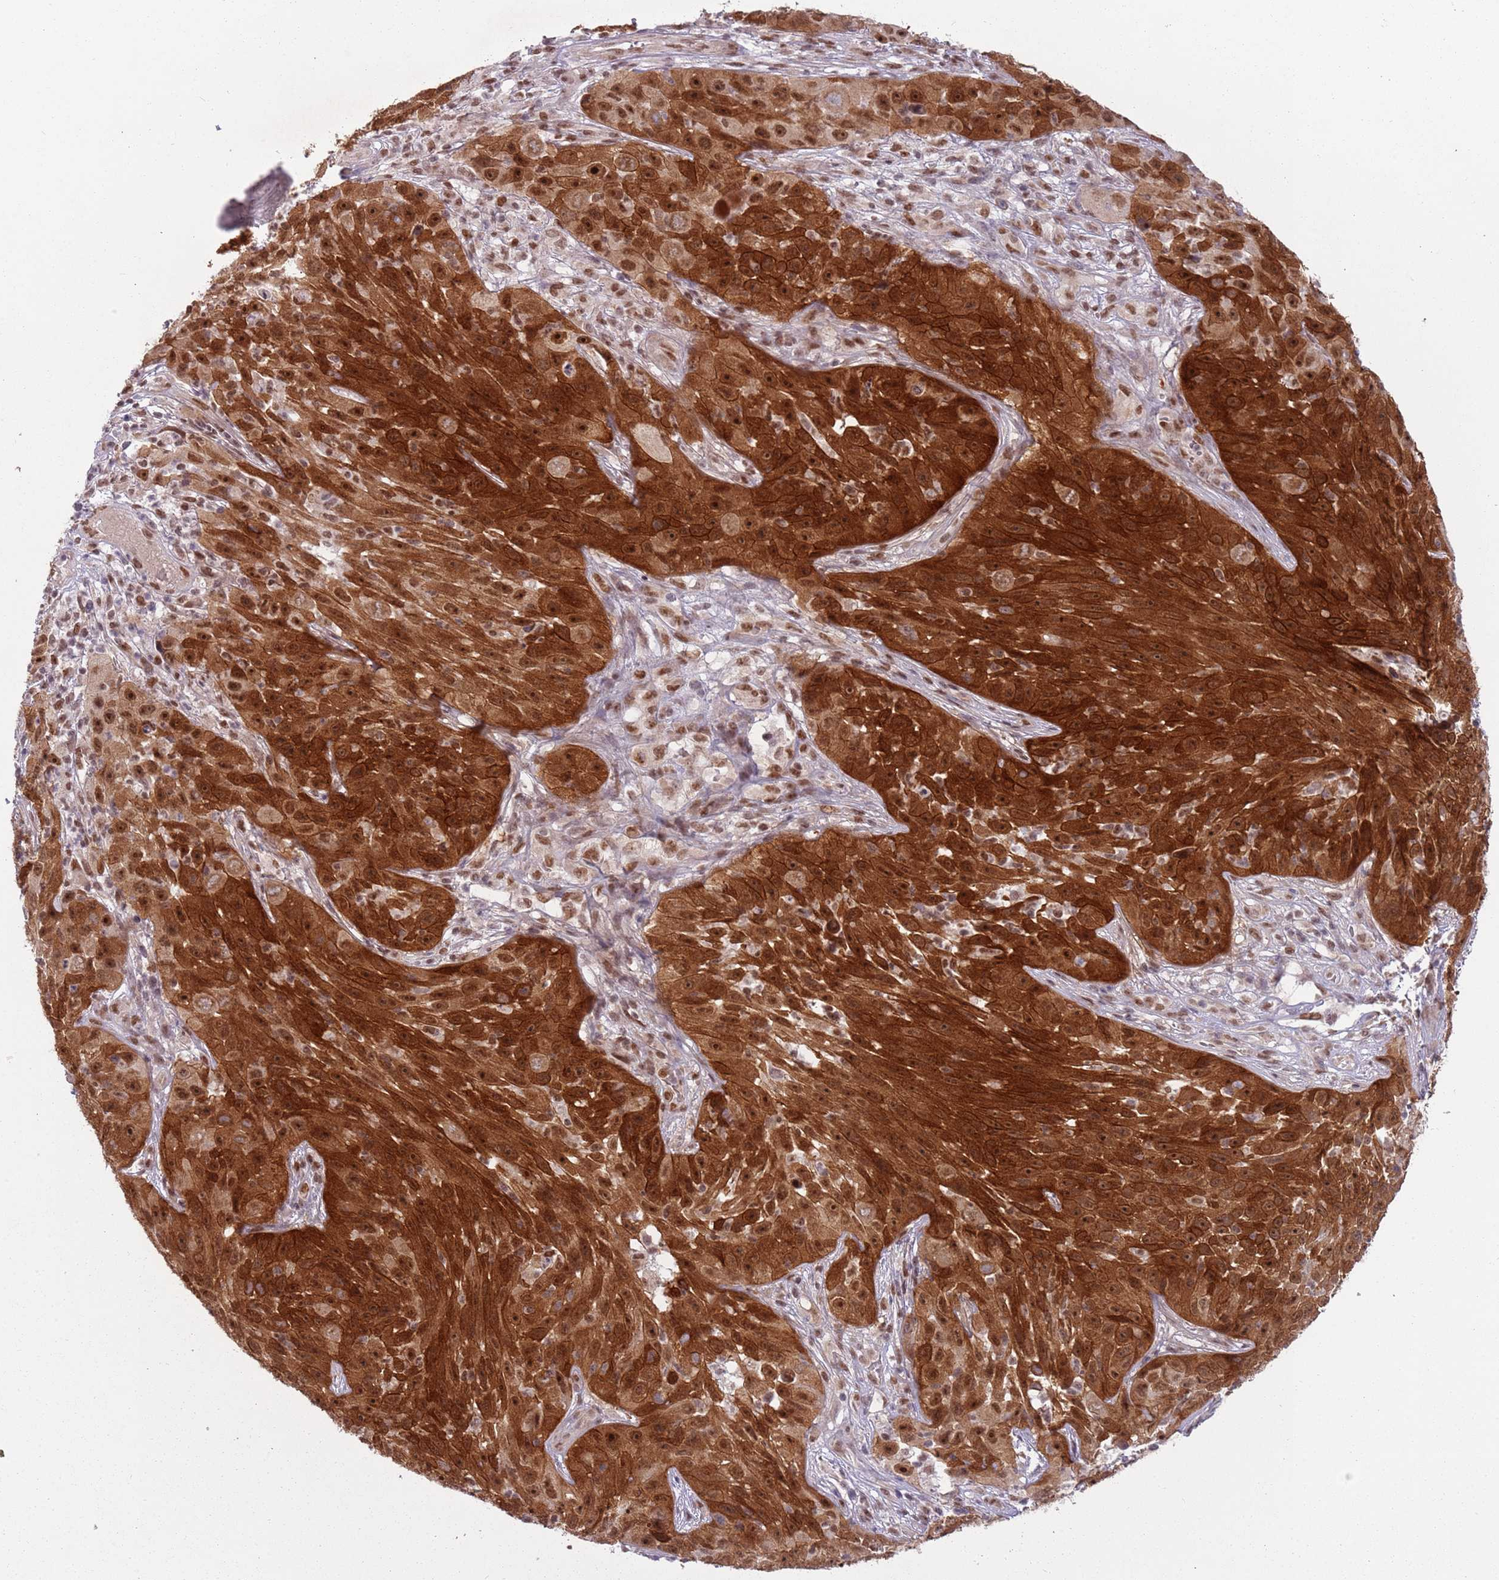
{"staining": {"intensity": "strong", "quantity": ">75%", "location": "cytoplasmic/membranous,nuclear"}, "tissue": "skin cancer", "cell_type": "Tumor cells", "image_type": "cancer", "snomed": [{"axis": "morphology", "description": "Squamous cell carcinoma, NOS"}, {"axis": "topography", "description": "Skin"}], "caption": "Brown immunohistochemical staining in squamous cell carcinoma (skin) reveals strong cytoplasmic/membranous and nuclear staining in approximately >75% of tumor cells.", "gene": "FAM120AOS", "patient": {"sex": "female", "age": 87}}